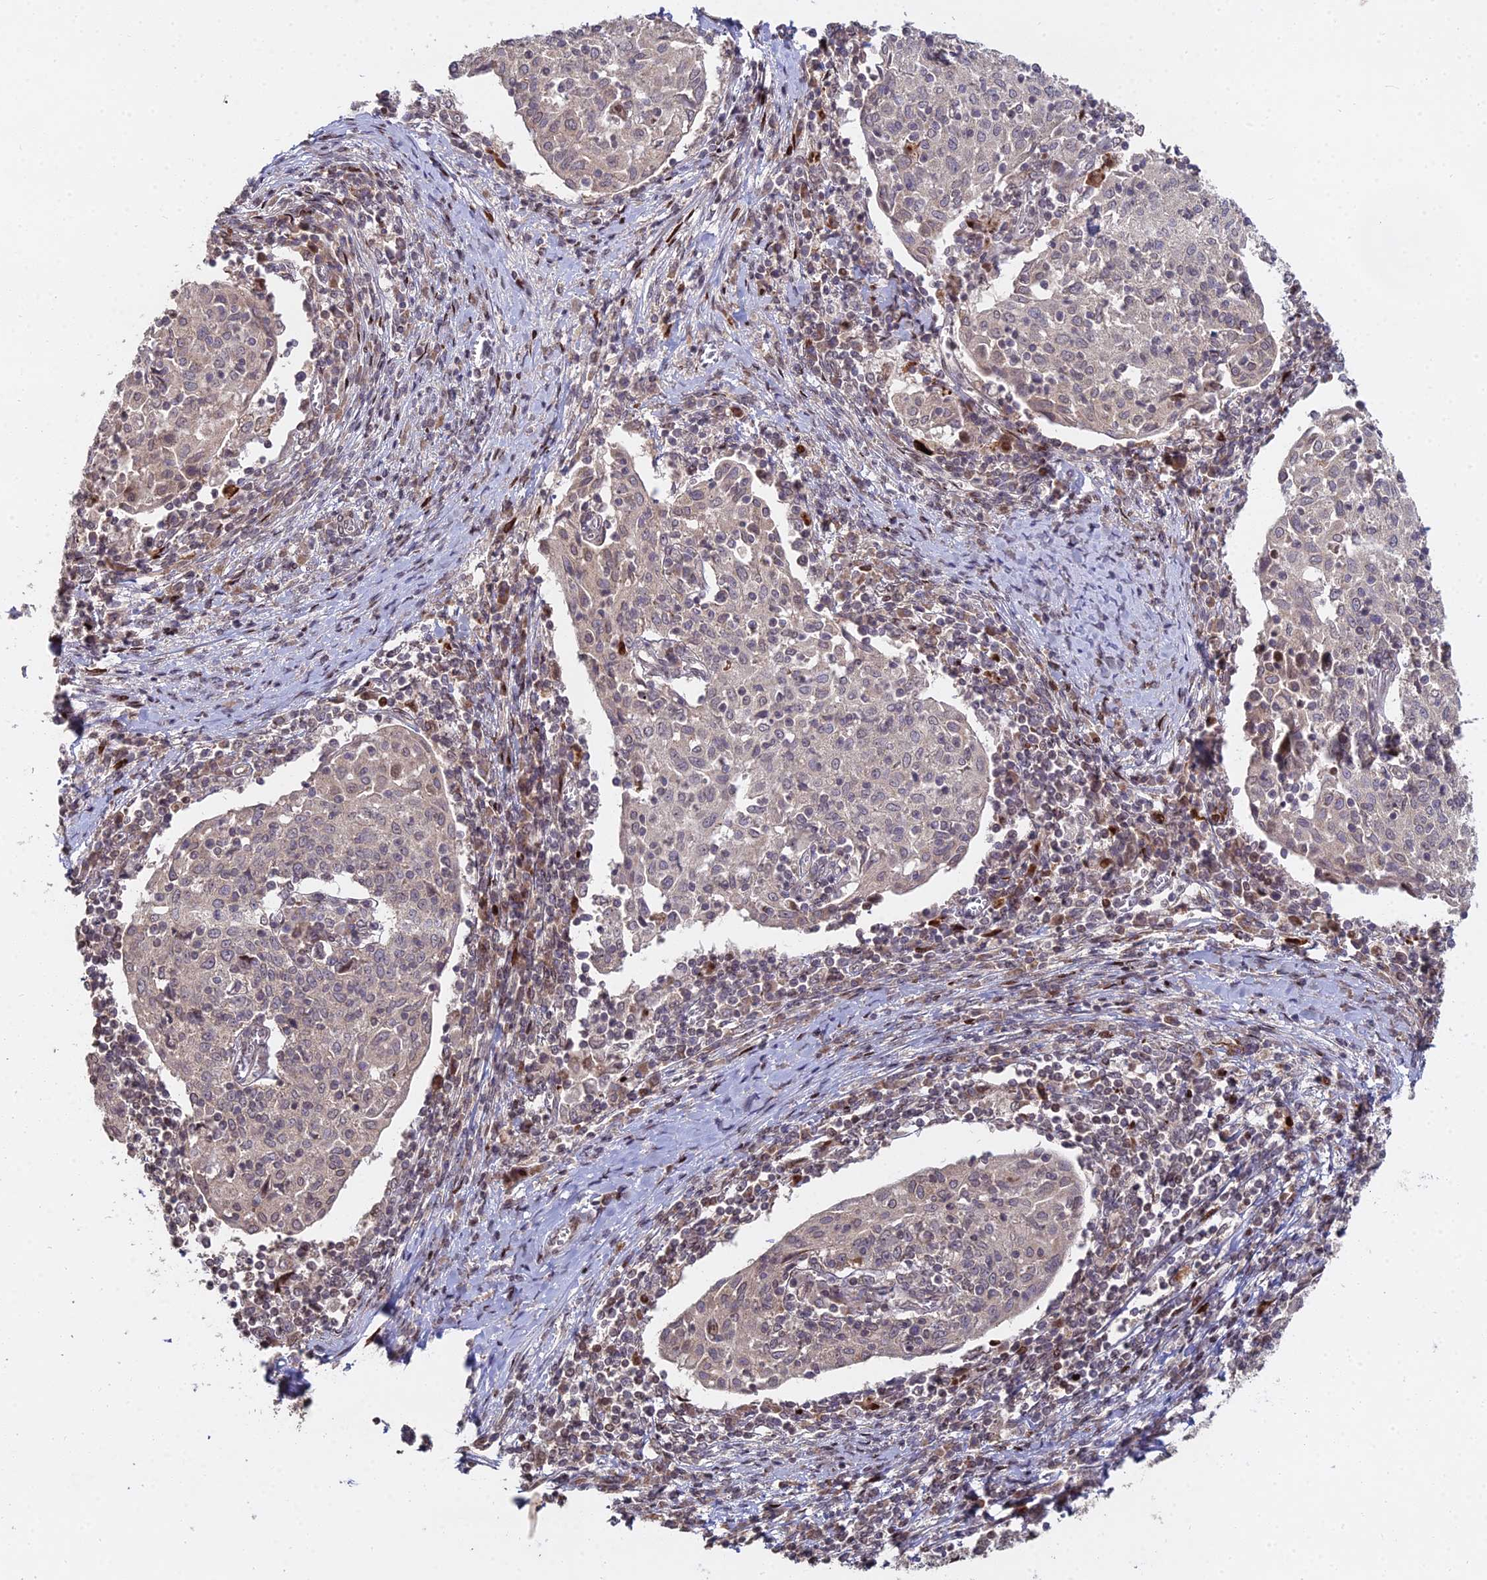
{"staining": {"intensity": "weak", "quantity": "<25%", "location": "cytoplasmic/membranous,nuclear"}, "tissue": "cervical cancer", "cell_type": "Tumor cells", "image_type": "cancer", "snomed": [{"axis": "morphology", "description": "Squamous cell carcinoma, NOS"}, {"axis": "topography", "description": "Cervix"}], "caption": "High power microscopy image of an immunohistochemistry (IHC) histopathology image of cervical squamous cell carcinoma, revealing no significant expression in tumor cells.", "gene": "RBMS2", "patient": {"sex": "female", "age": 52}}